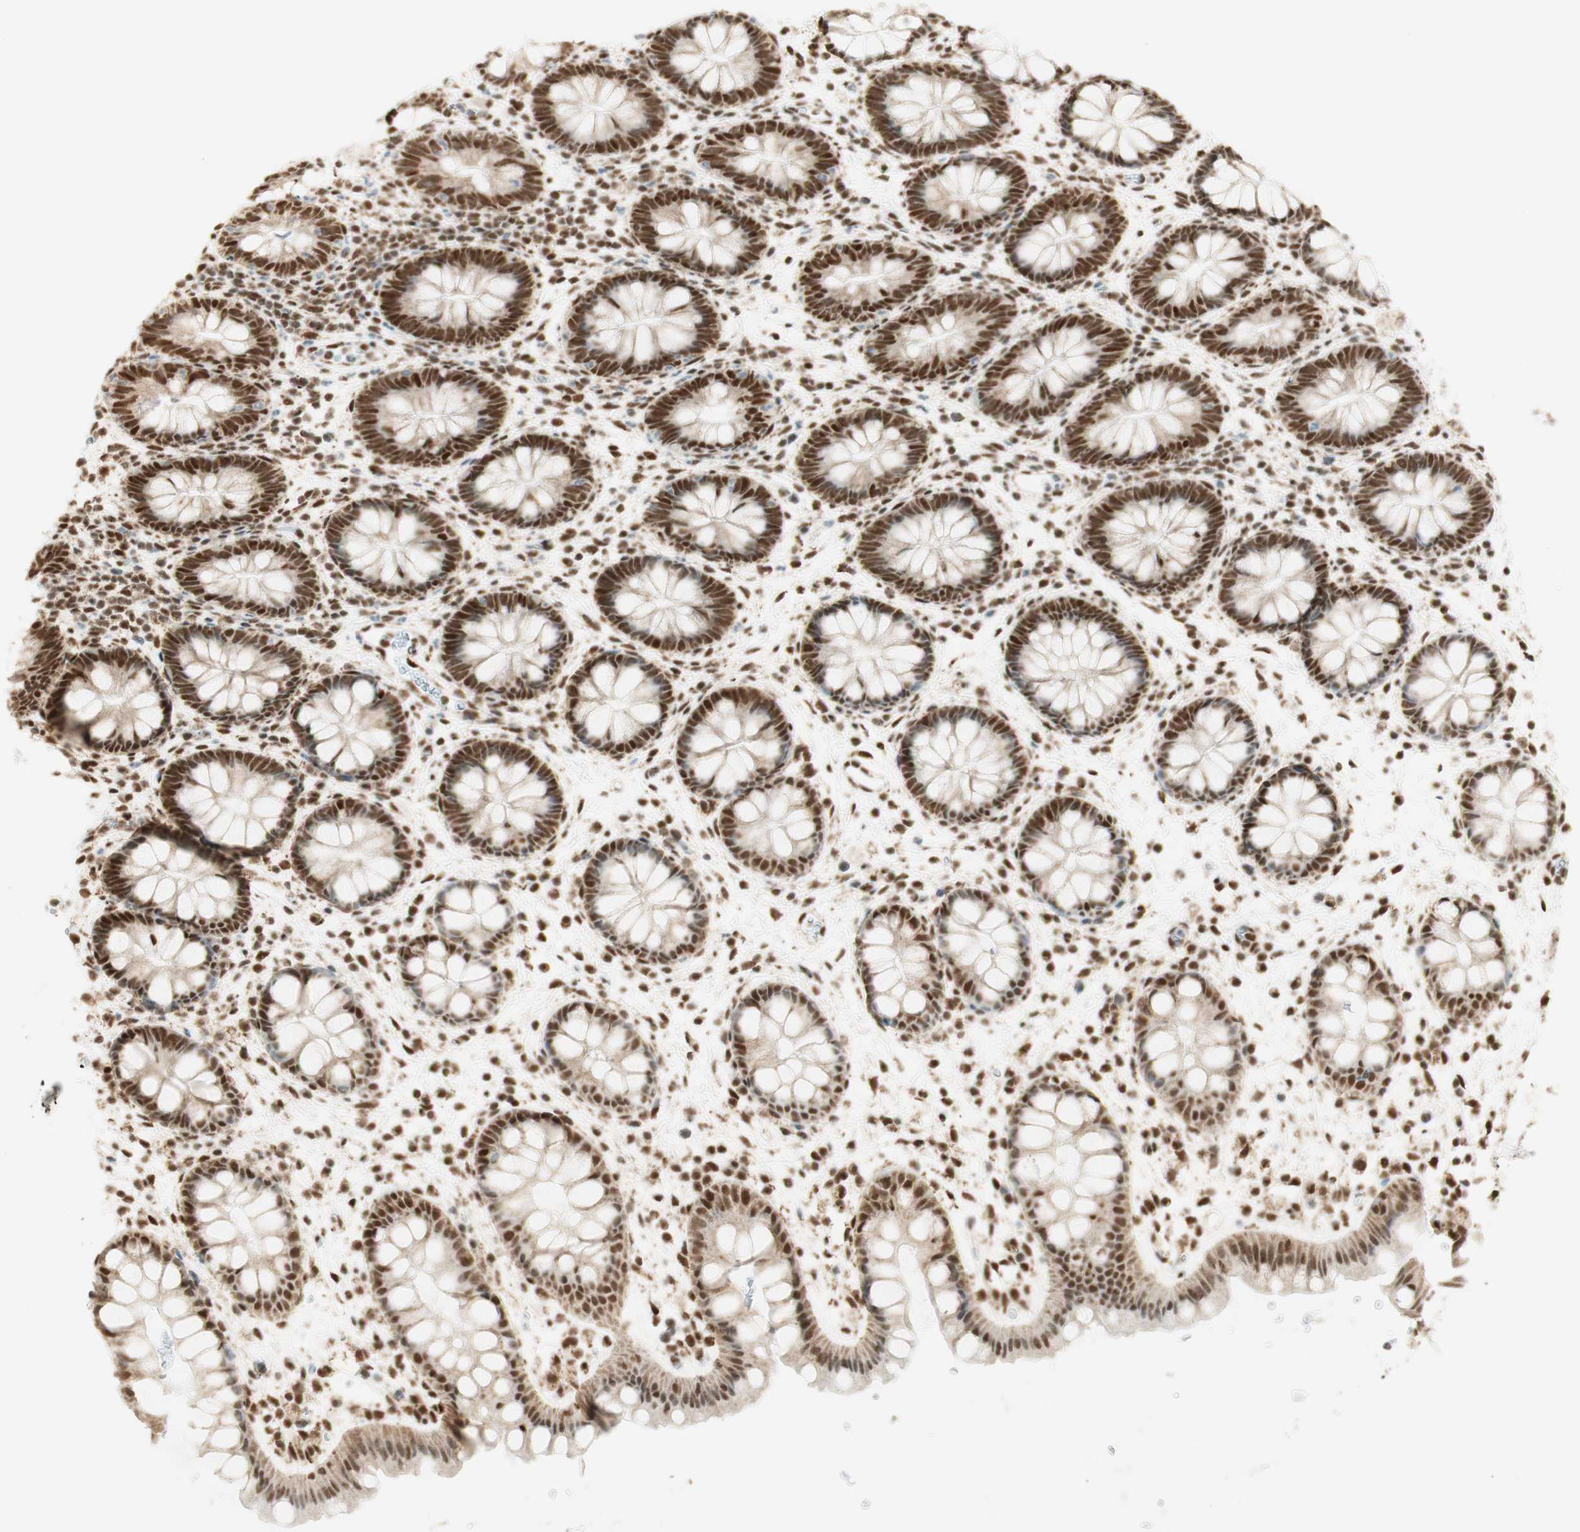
{"staining": {"intensity": "moderate", "quantity": ">75%", "location": "nuclear"}, "tissue": "rectum", "cell_type": "Glandular cells", "image_type": "normal", "snomed": [{"axis": "morphology", "description": "Normal tissue, NOS"}, {"axis": "topography", "description": "Rectum"}], "caption": "This histopathology image demonstrates immunohistochemistry (IHC) staining of benign rectum, with medium moderate nuclear positivity in about >75% of glandular cells.", "gene": "ZNF782", "patient": {"sex": "female", "age": 24}}